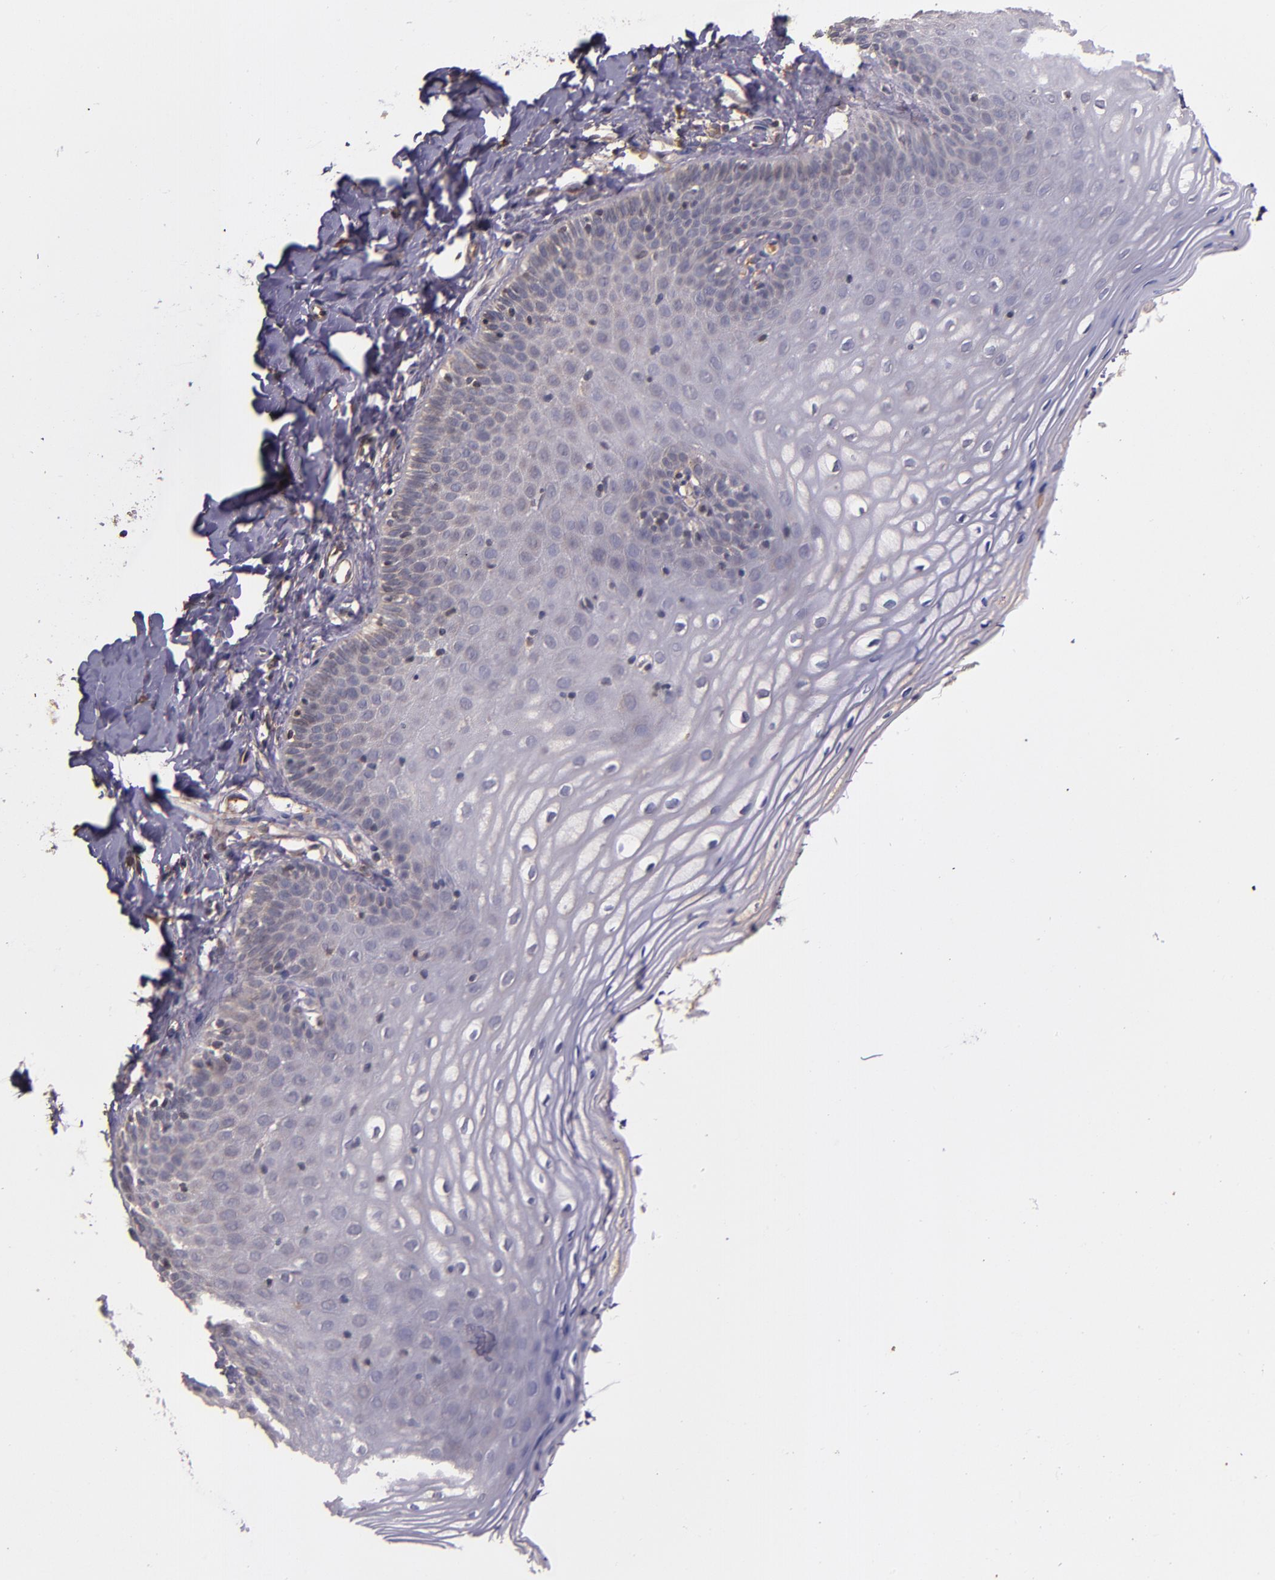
{"staining": {"intensity": "weak", "quantity": ">75%", "location": "cytoplasmic/membranous"}, "tissue": "vagina", "cell_type": "Squamous epithelial cells", "image_type": "normal", "snomed": [{"axis": "morphology", "description": "Normal tissue, NOS"}, {"axis": "topography", "description": "Vagina"}], "caption": "Immunohistochemical staining of unremarkable vagina shows weak cytoplasmic/membranous protein staining in about >75% of squamous epithelial cells.", "gene": "PRAF2", "patient": {"sex": "female", "age": 55}}